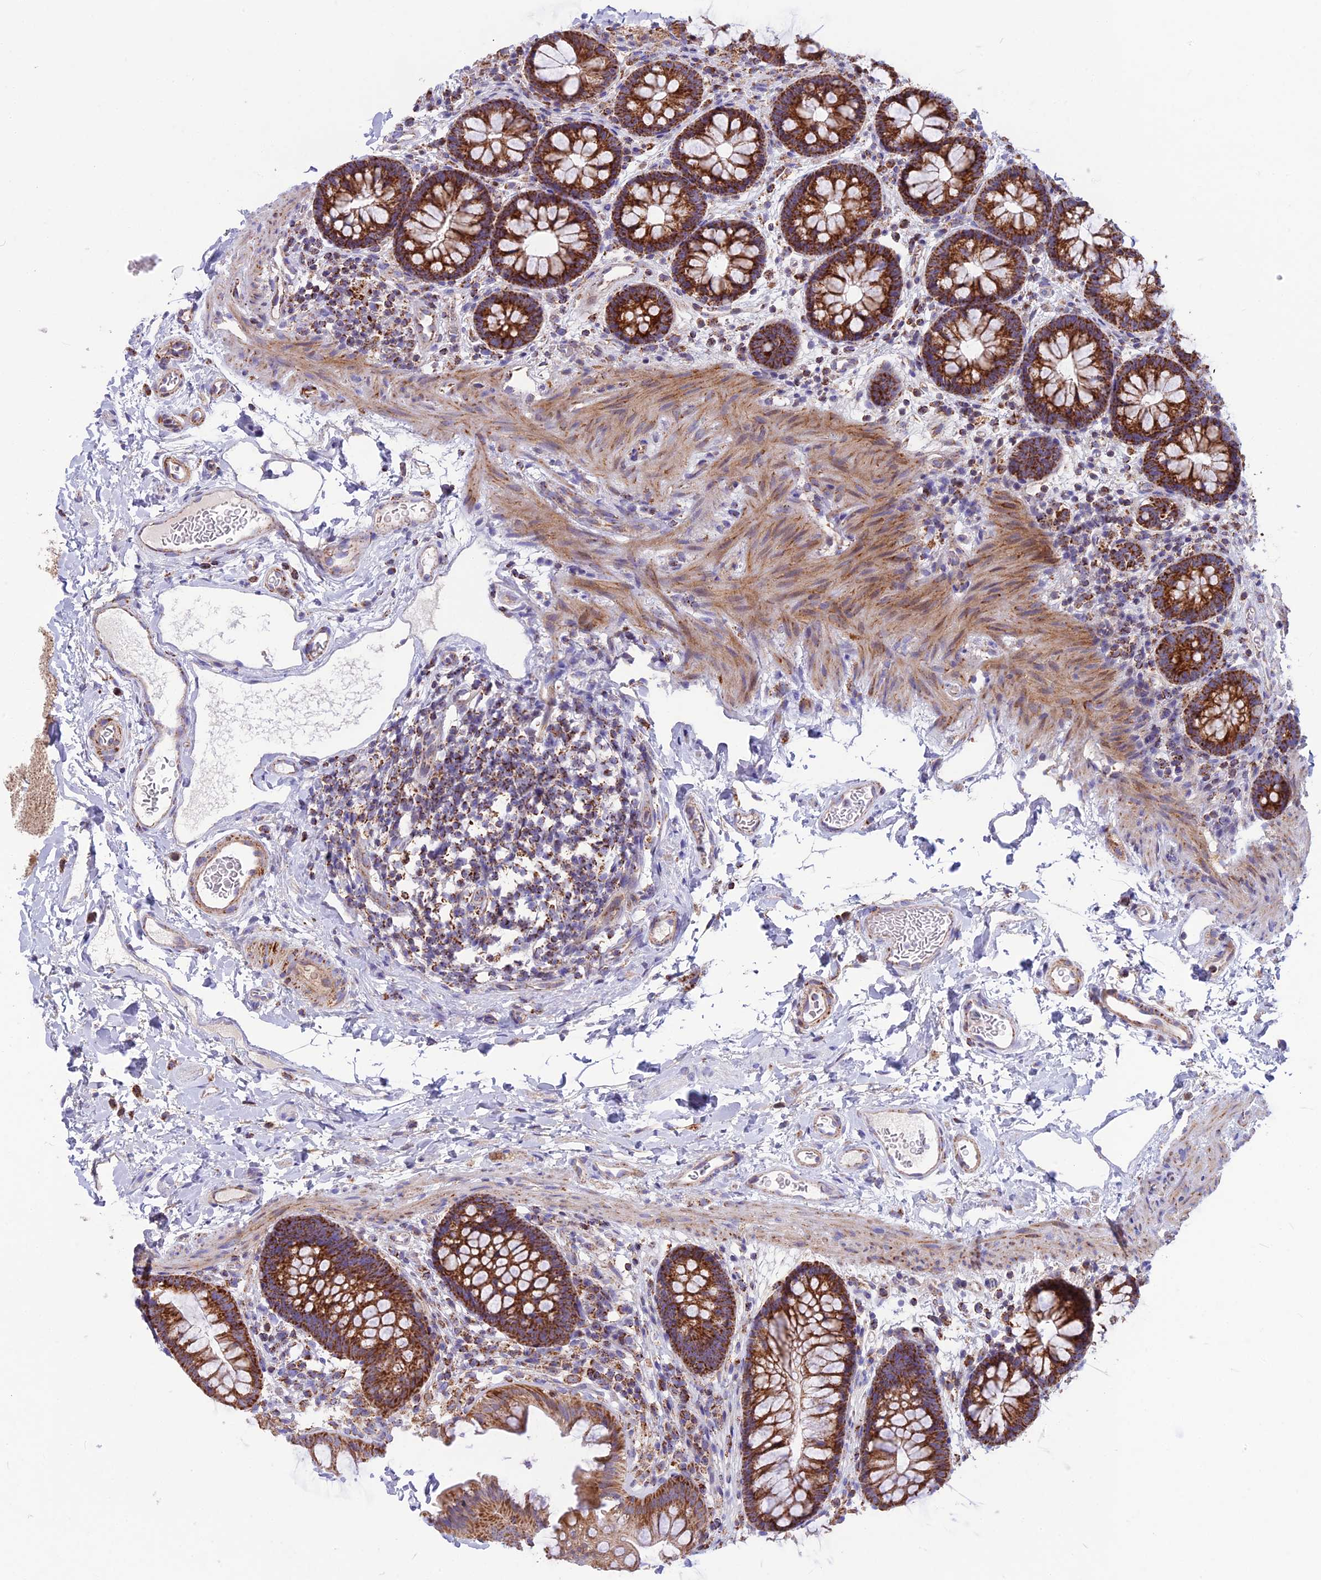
{"staining": {"intensity": "moderate", "quantity": ">75%", "location": "cytoplasmic/membranous"}, "tissue": "colon", "cell_type": "Endothelial cells", "image_type": "normal", "snomed": [{"axis": "morphology", "description": "Normal tissue, NOS"}, {"axis": "topography", "description": "Colon"}], "caption": "Immunohistochemistry micrograph of normal human colon stained for a protein (brown), which displays medium levels of moderate cytoplasmic/membranous expression in about >75% of endothelial cells.", "gene": "CS", "patient": {"sex": "female", "age": 62}}